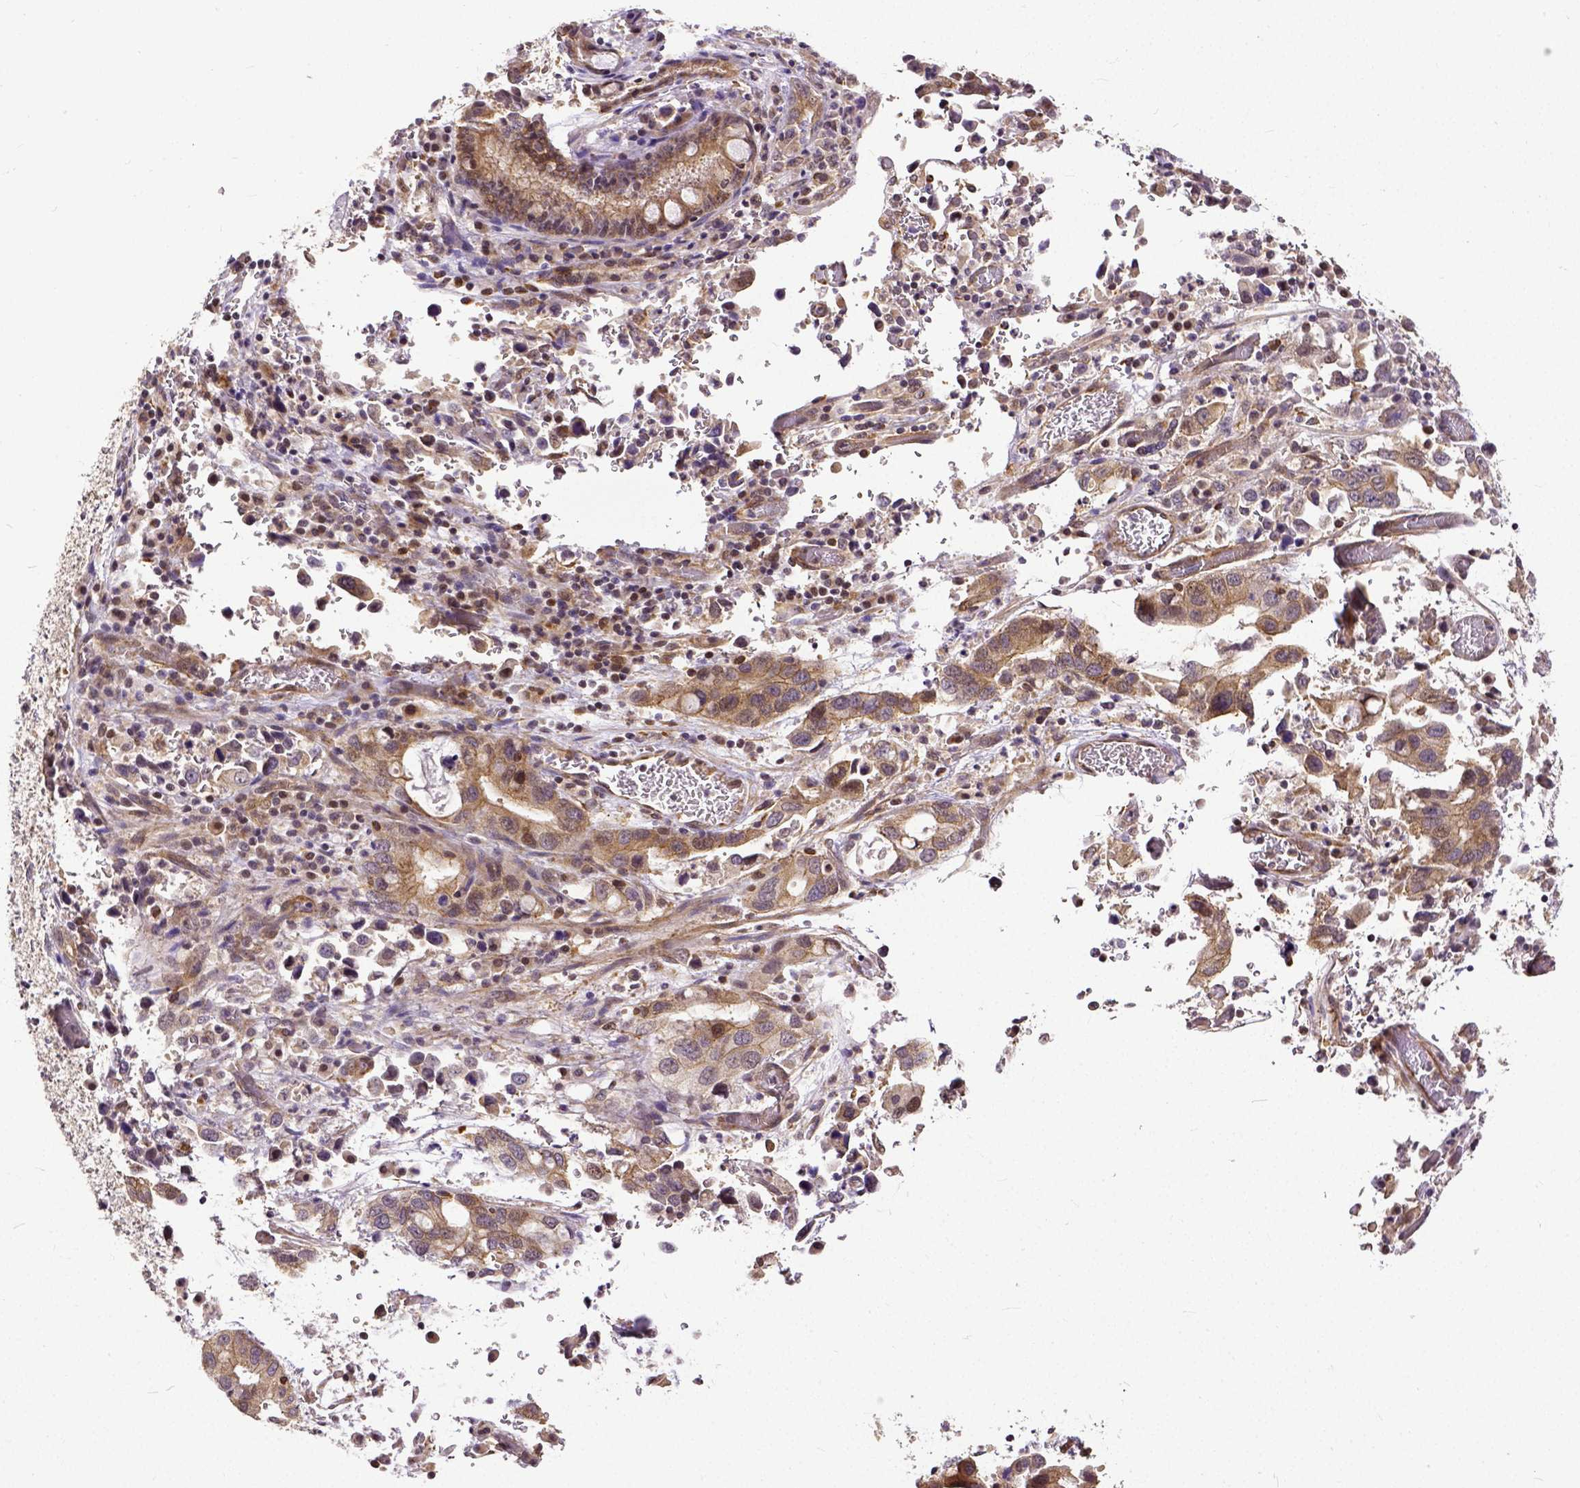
{"staining": {"intensity": "weak", "quantity": ">75%", "location": "cytoplasmic/membranous"}, "tissue": "stomach cancer", "cell_type": "Tumor cells", "image_type": "cancer", "snomed": [{"axis": "morphology", "description": "Adenocarcinoma, NOS"}, {"axis": "topography", "description": "Stomach, upper"}], "caption": "A photomicrograph of adenocarcinoma (stomach) stained for a protein displays weak cytoplasmic/membranous brown staining in tumor cells.", "gene": "DICER1", "patient": {"sex": "male", "age": 74}}